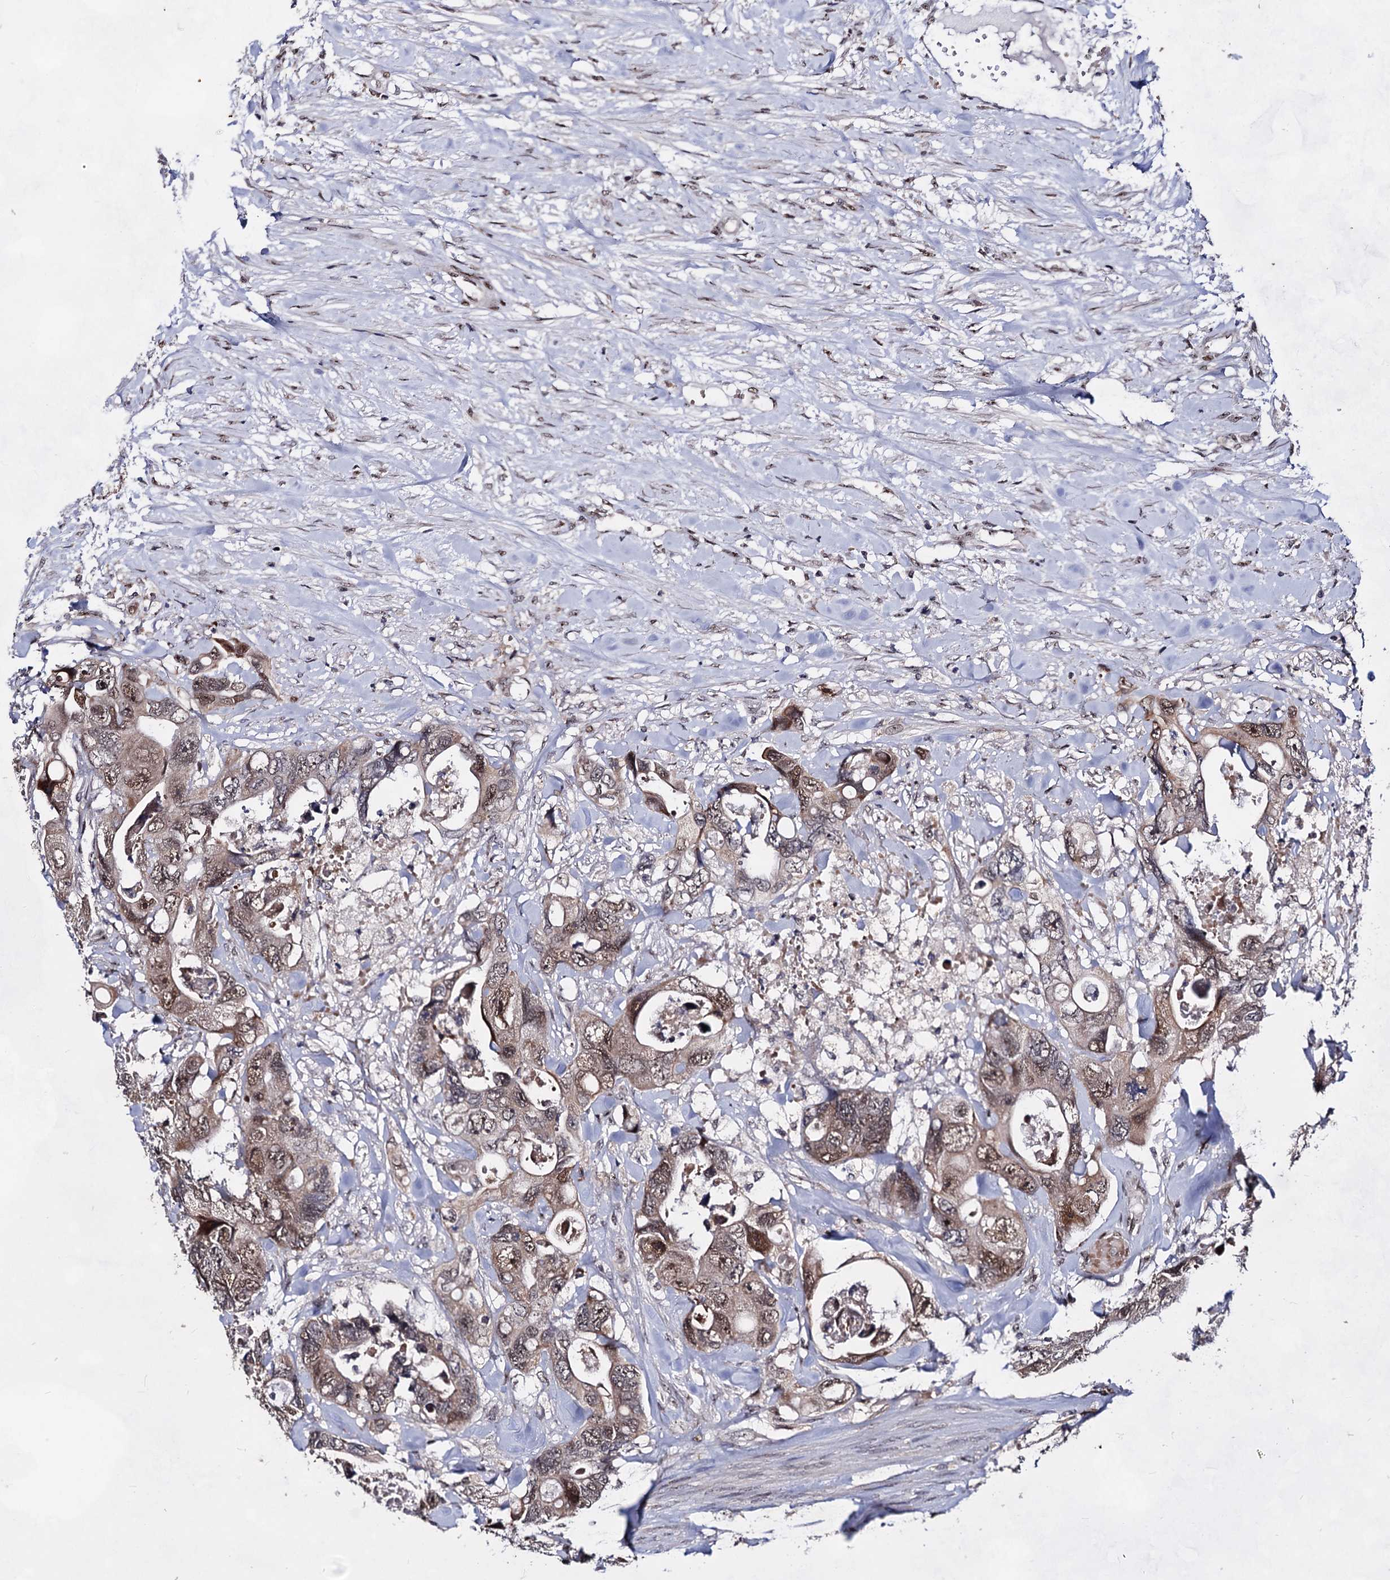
{"staining": {"intensity": "moderate", "quantity": ">75%", "location": "cytoplasmic/membranous,nuclear"}, "tissue": "colorectal cancer", "cell_type": "Tumor cells", "image_type": "cancer", "snomed": [{"axis": "morphology", "description": "Adenocarcinoma, NOS"}, {"axis": "topography", "description": "Rectum"}], "caption": "A histopathology image of human colorectal adenocarcinoma stained for a protein demonstrates moderate cytoplasmic/membranous and nuclear brown staining in tumor cells.", "gene": "EXOSC10", "patient": {"sex": "male", "age": 57}}